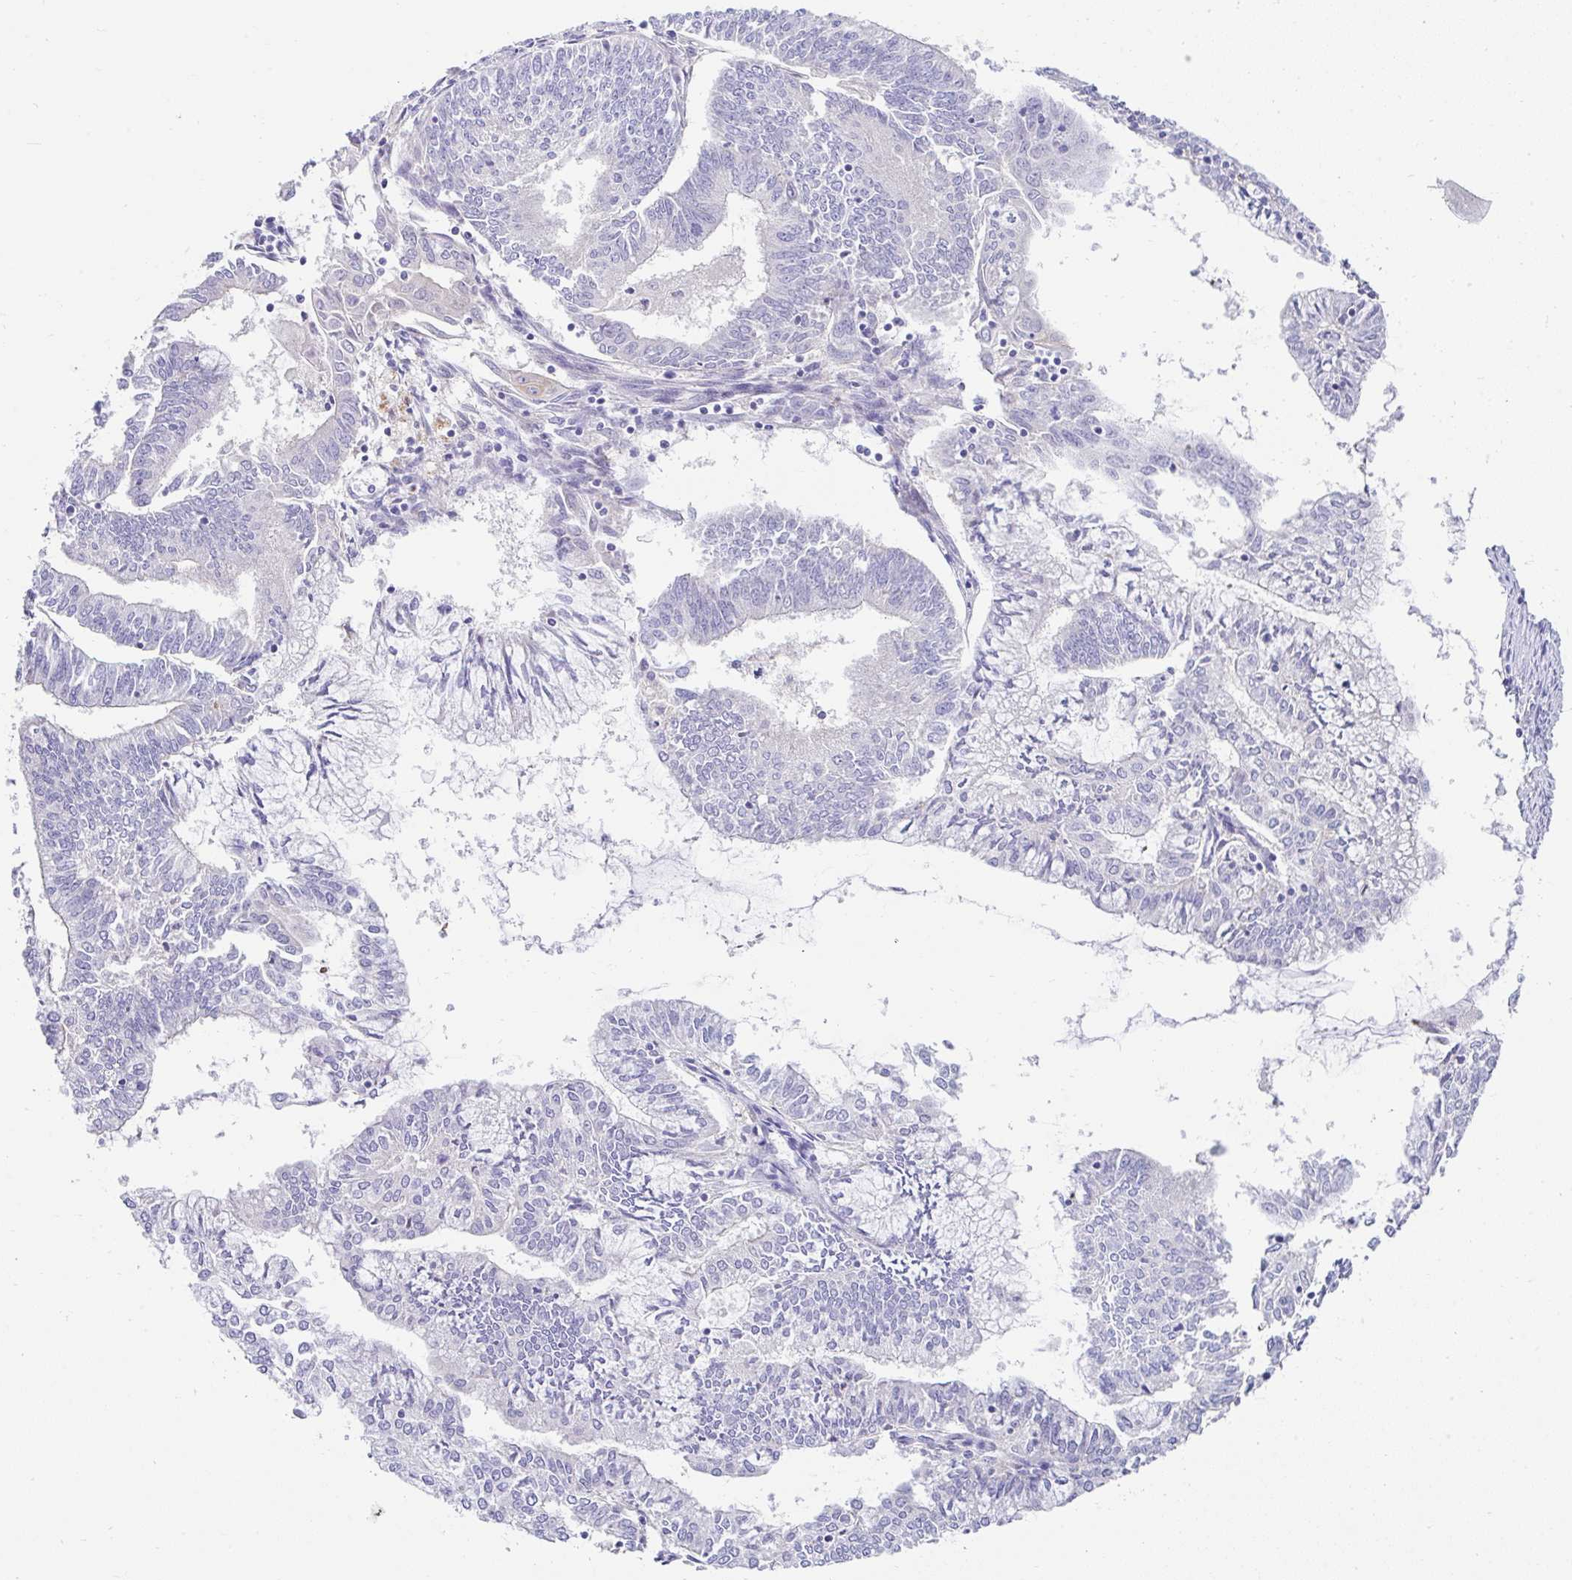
{"staining": {"intensity": "negative", "quantity": "none", "location": "none"}, "tissue": "endometrial cancer", "cell_type": "Tumor cells", "image_type": "cancer", "snomed": [{"axis": "morphology", "description": "Adenocarcinoma, NOS"}, {"axis": "topography", "description": "Endometrium"}], "caption": "This is a micrograph of immunohistochemistry staining of endometrial cancer (adenocarcinoma), which shows no positivity in tumor cells.", "gene": "ZNF33A", "patient": {"sex": "female", "age": 61}}